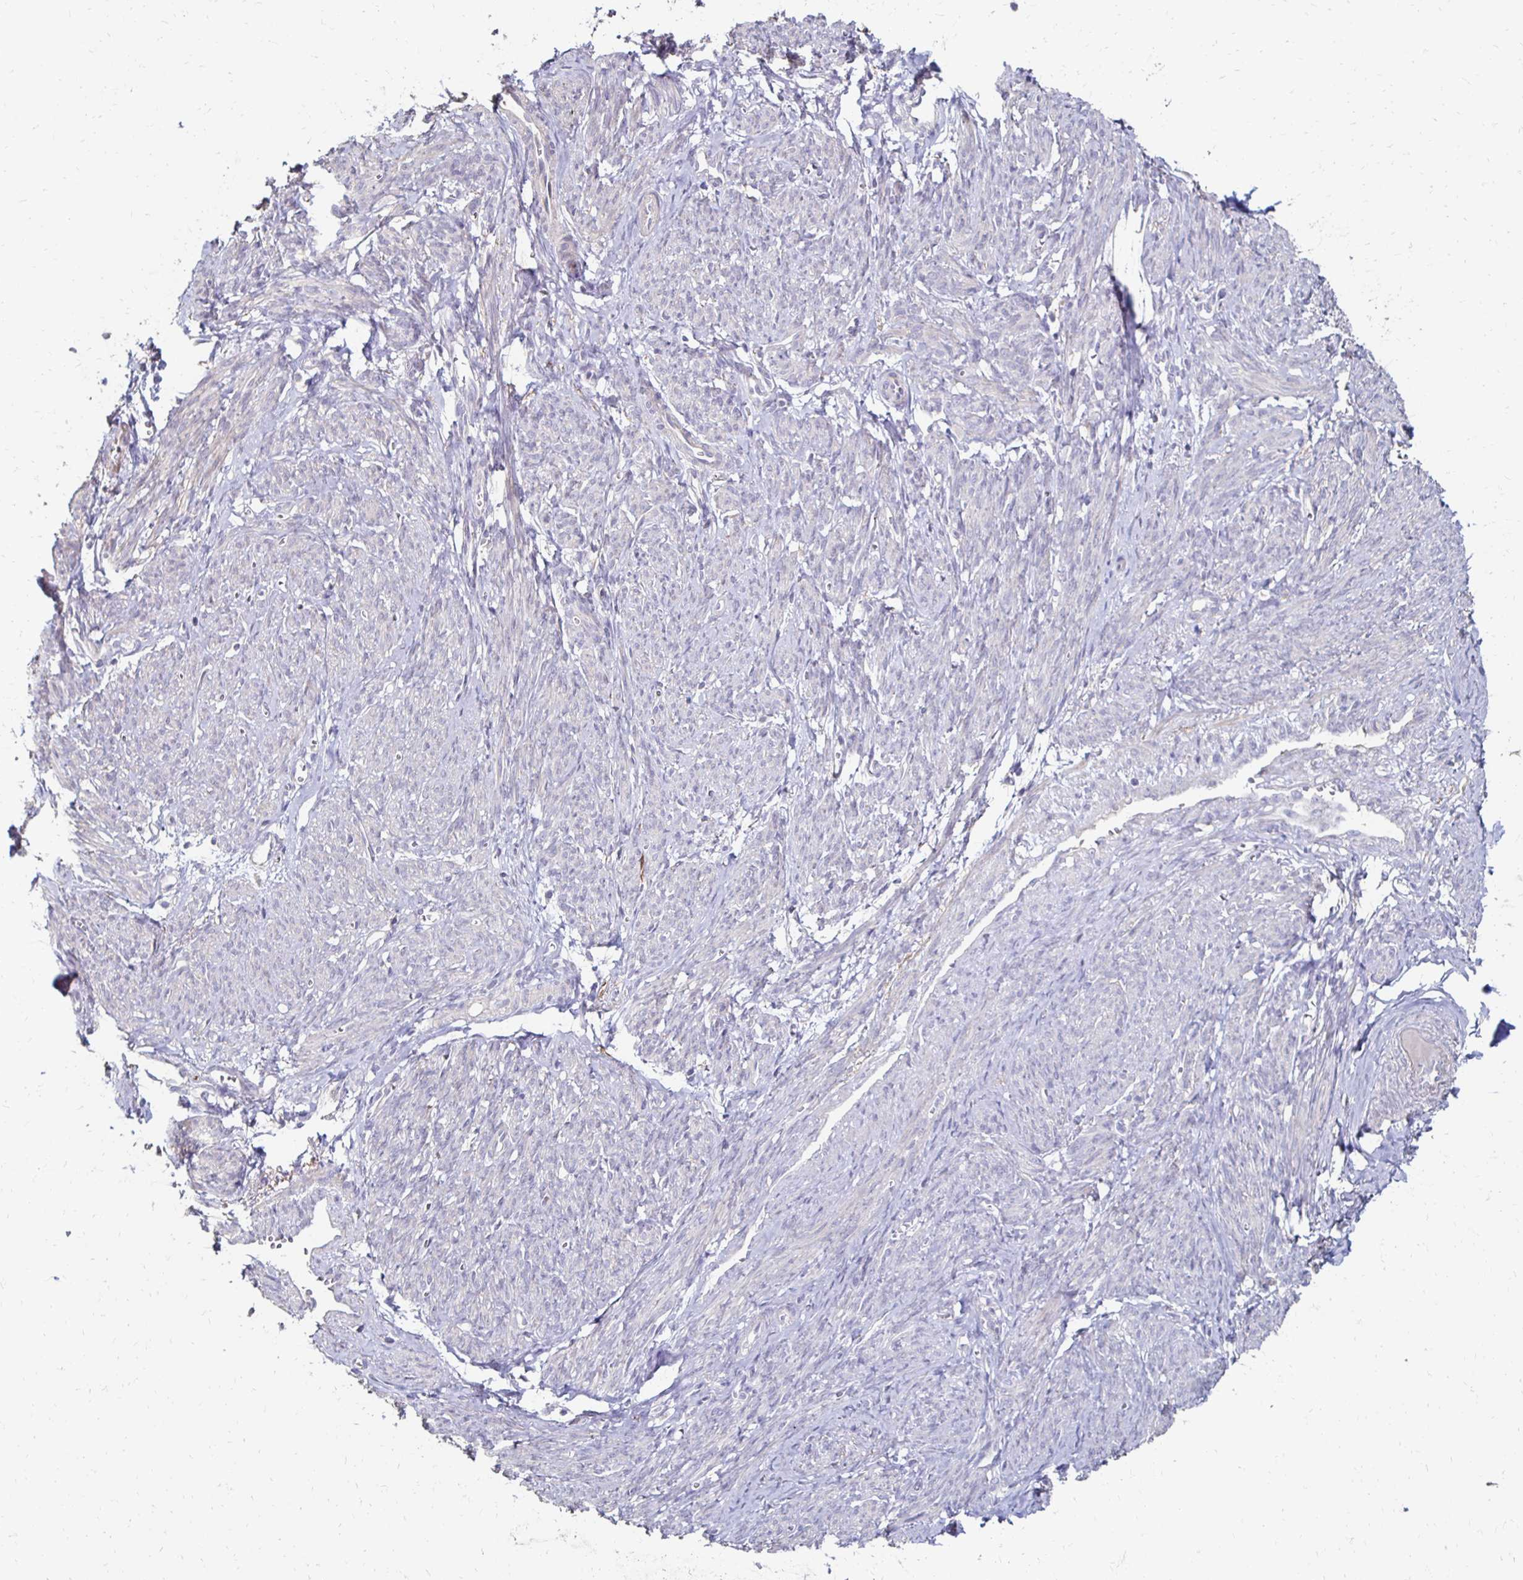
{"staining": {"intensity": "weak", "quantity": "25%-75%", "location": "cytoplasmic/membranous"}, "tissue": "smooth muscle", "cell_type": "Smooth muscle cells", "image_type": "normal", "snomed": [{"axis": "morphology", "description": "Normal tissue, NOS"}, {"axis": "topography", "description": "Smooth muscle"}], "caption": "The micrograph demonstrates staining of unremarkable smooth muscle, revealing weak cytoplasmic/membranous protein expression (brown color) within smooth muscle cells.", "gene": "ZNF727", "patient": {"sex": "female", "age": 65}}